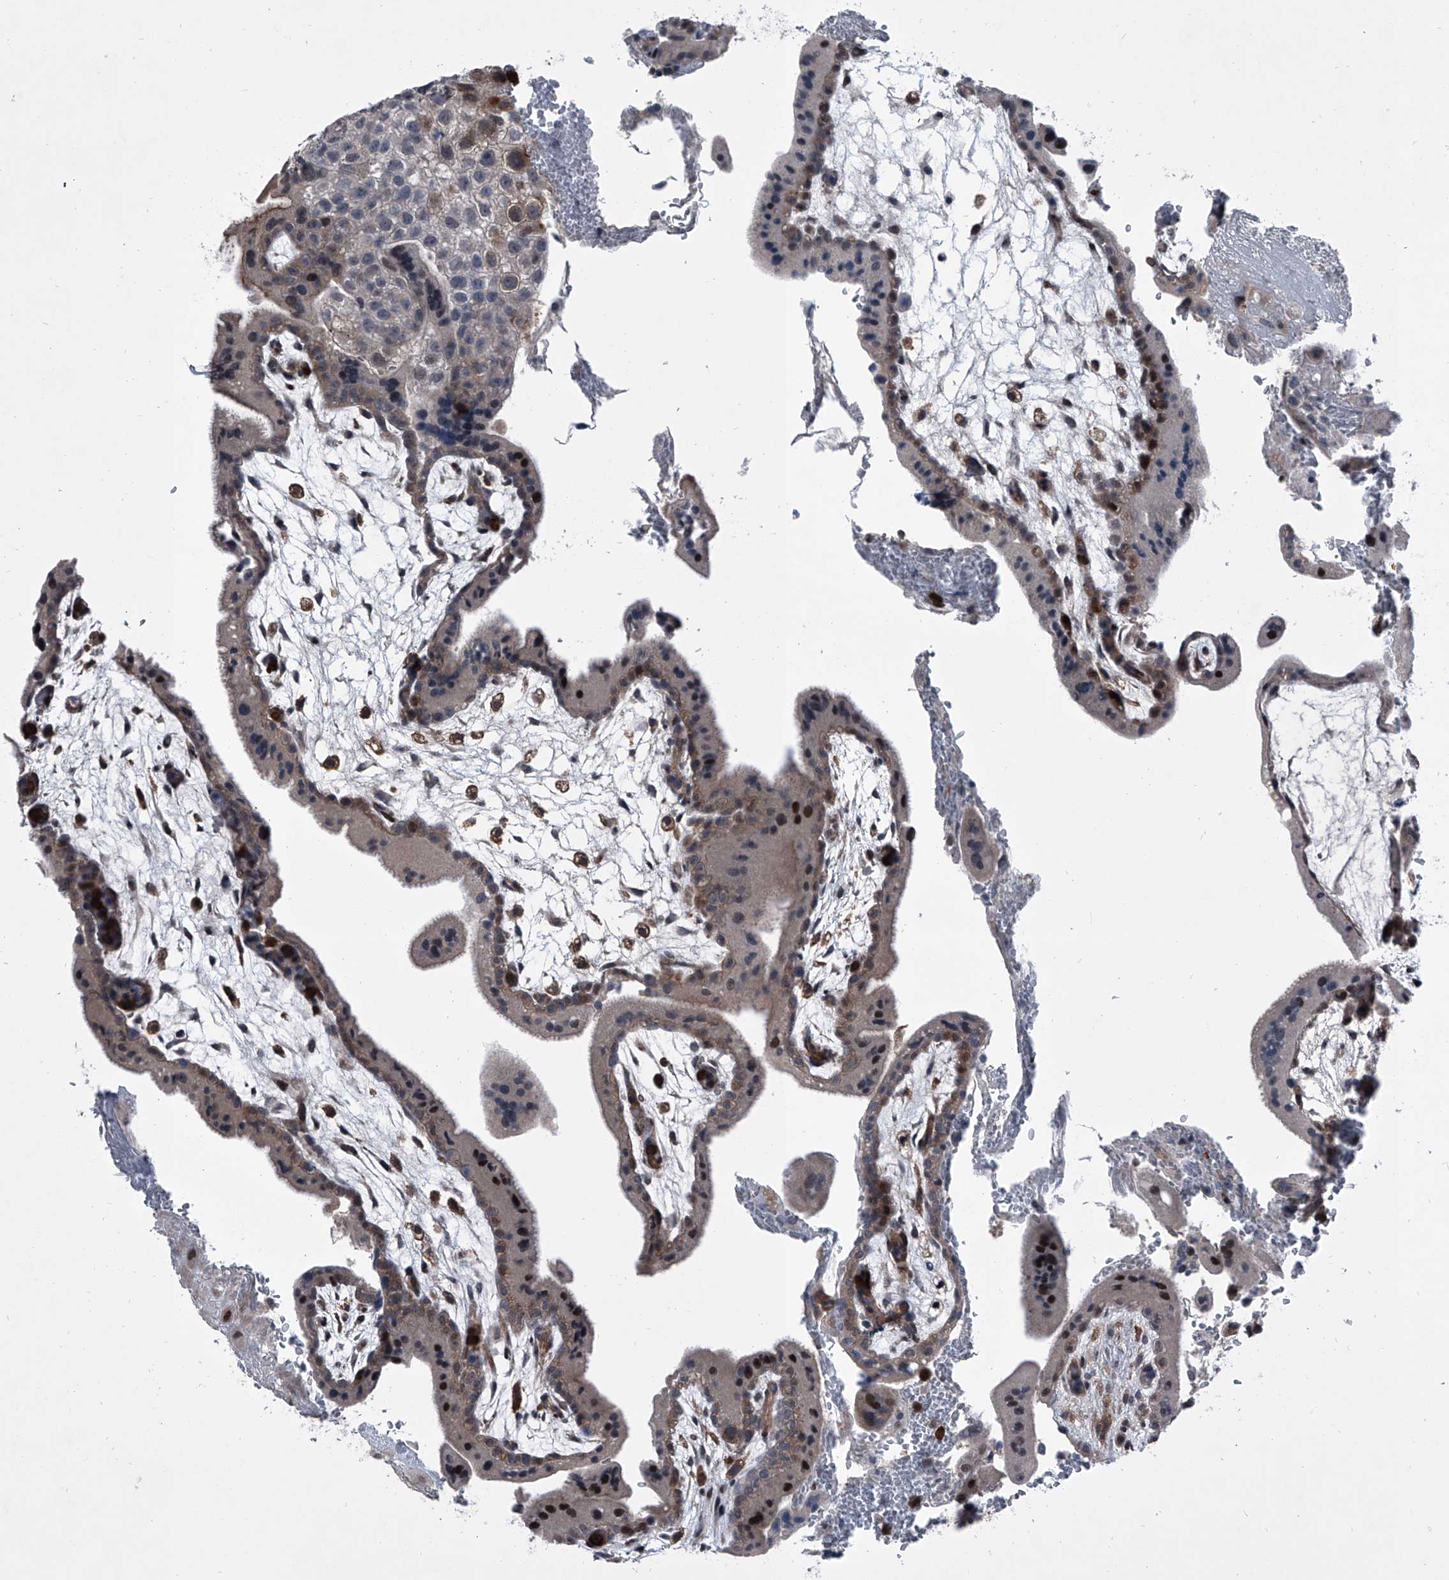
{"staining": {"intensity": "moderate", "quantity": "<25%", "location": "nuclear"}, "tissue": "placenta", "cell_type": "Trophoblastic cells", "image_type": "normal", "snomed": [{"axis": "morphology", "description": "Normal tissue, NOS"}, {"axis": "topography", "description": "Placenta"}], "caption": "The micrograph reveals staining of normal placenta, revealing moderate nuclear protein positivity (brown color) within trophoblastic cells. The staining is performed using DAB (3,3'-diaminobenzidine) brown chromogen to label protein expression. The nuclei are counter-stained blue using hematoxylin.", "gene": "ELK4", "patient": {"sex": "female", "age": 35}}